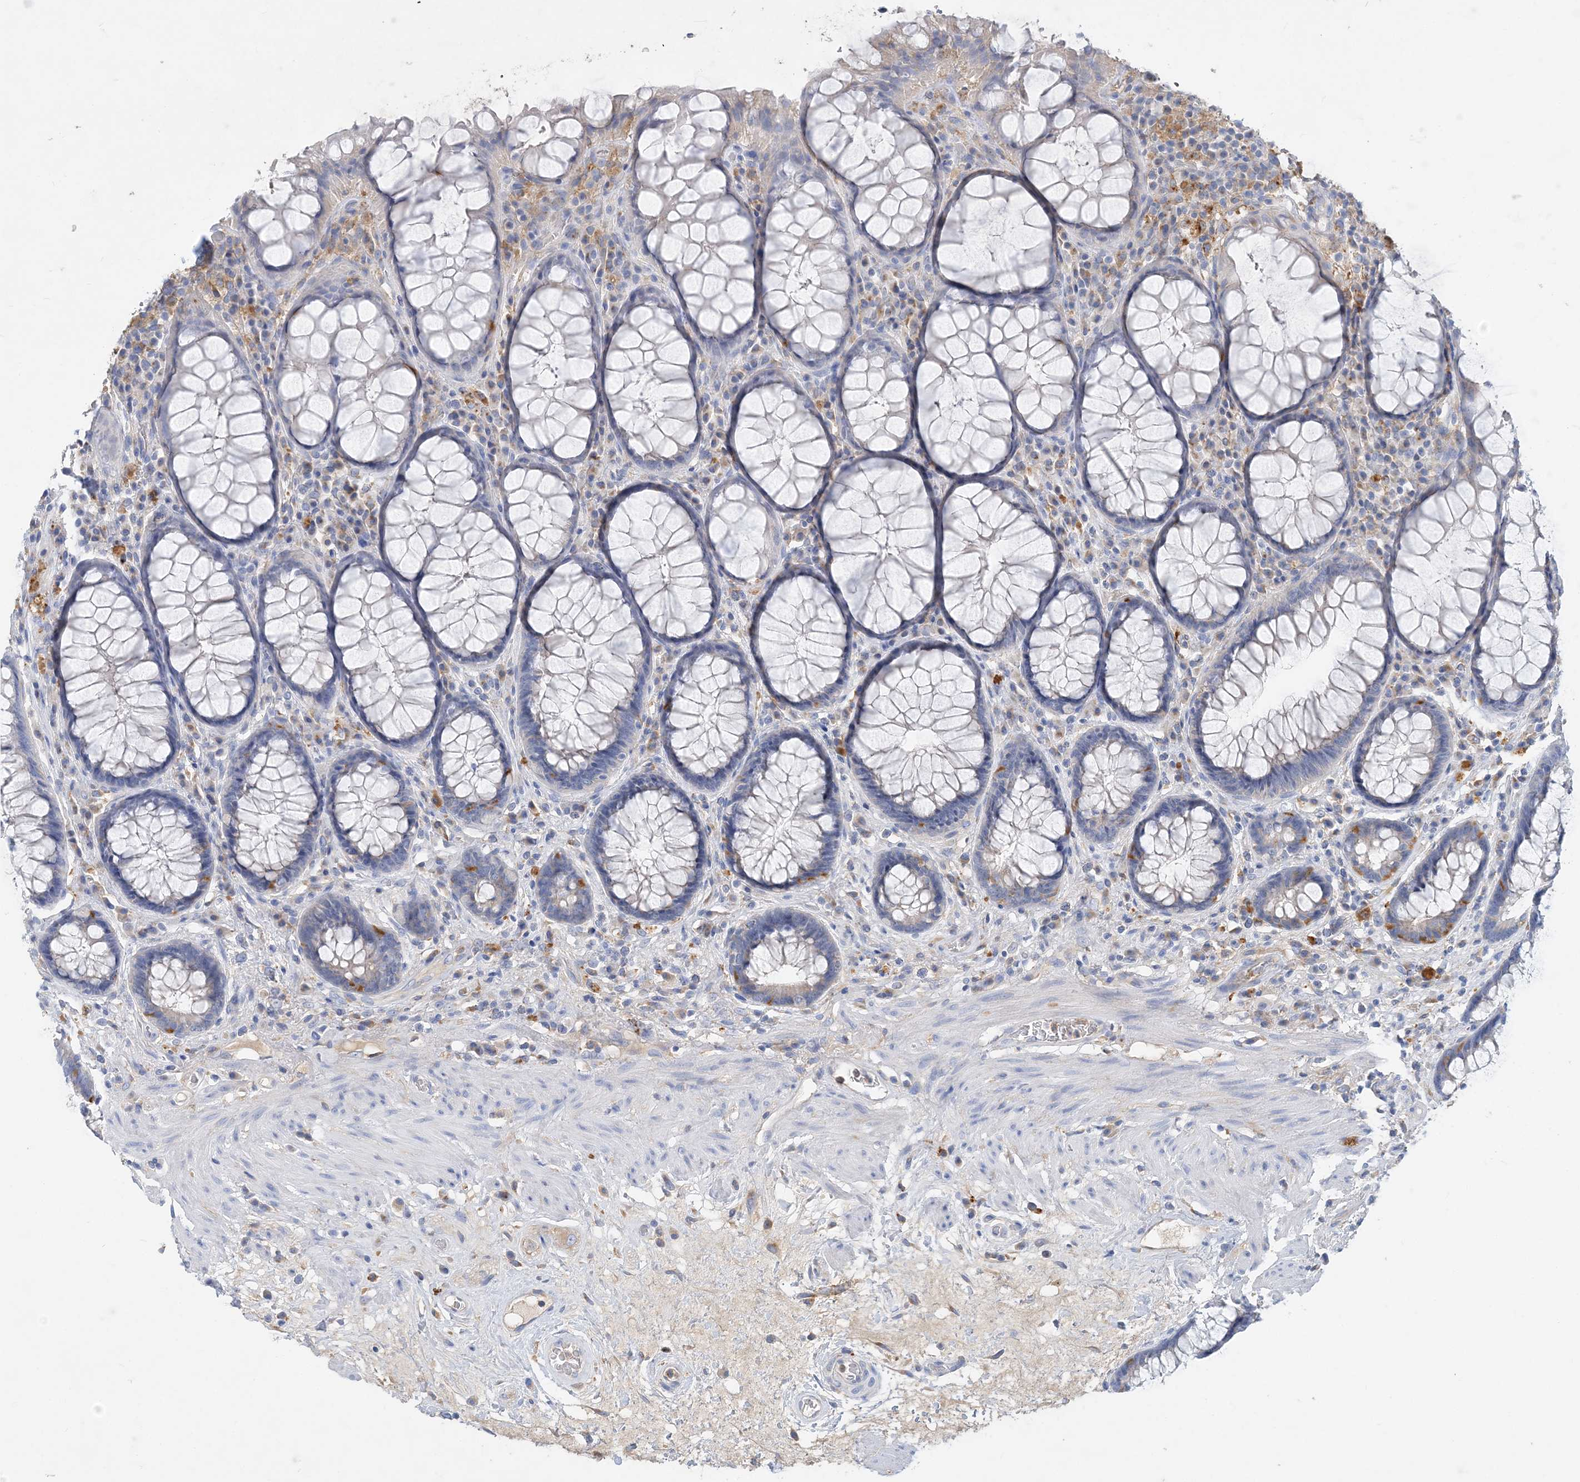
{"staining": {"intensity": "negative", "quantity": "none", "location": "none"}, "tissue": "rectum", "cell_type": "Glandular cells", "image_type": "normal", "snomed": [{"axis": "morphology", "description": "Normal tissue, NOS"}, {"axis": "topography", "description": "Rectum"}], "caption": "The image reveals no significant positivity in glandular cells of rectum. (DAB (3,3'-diaminobenzidine) IHC visualized using brightfield microscopy, high magnification).", "gene": "GRINA", "patient": {"sex": "male", "age": 64}}